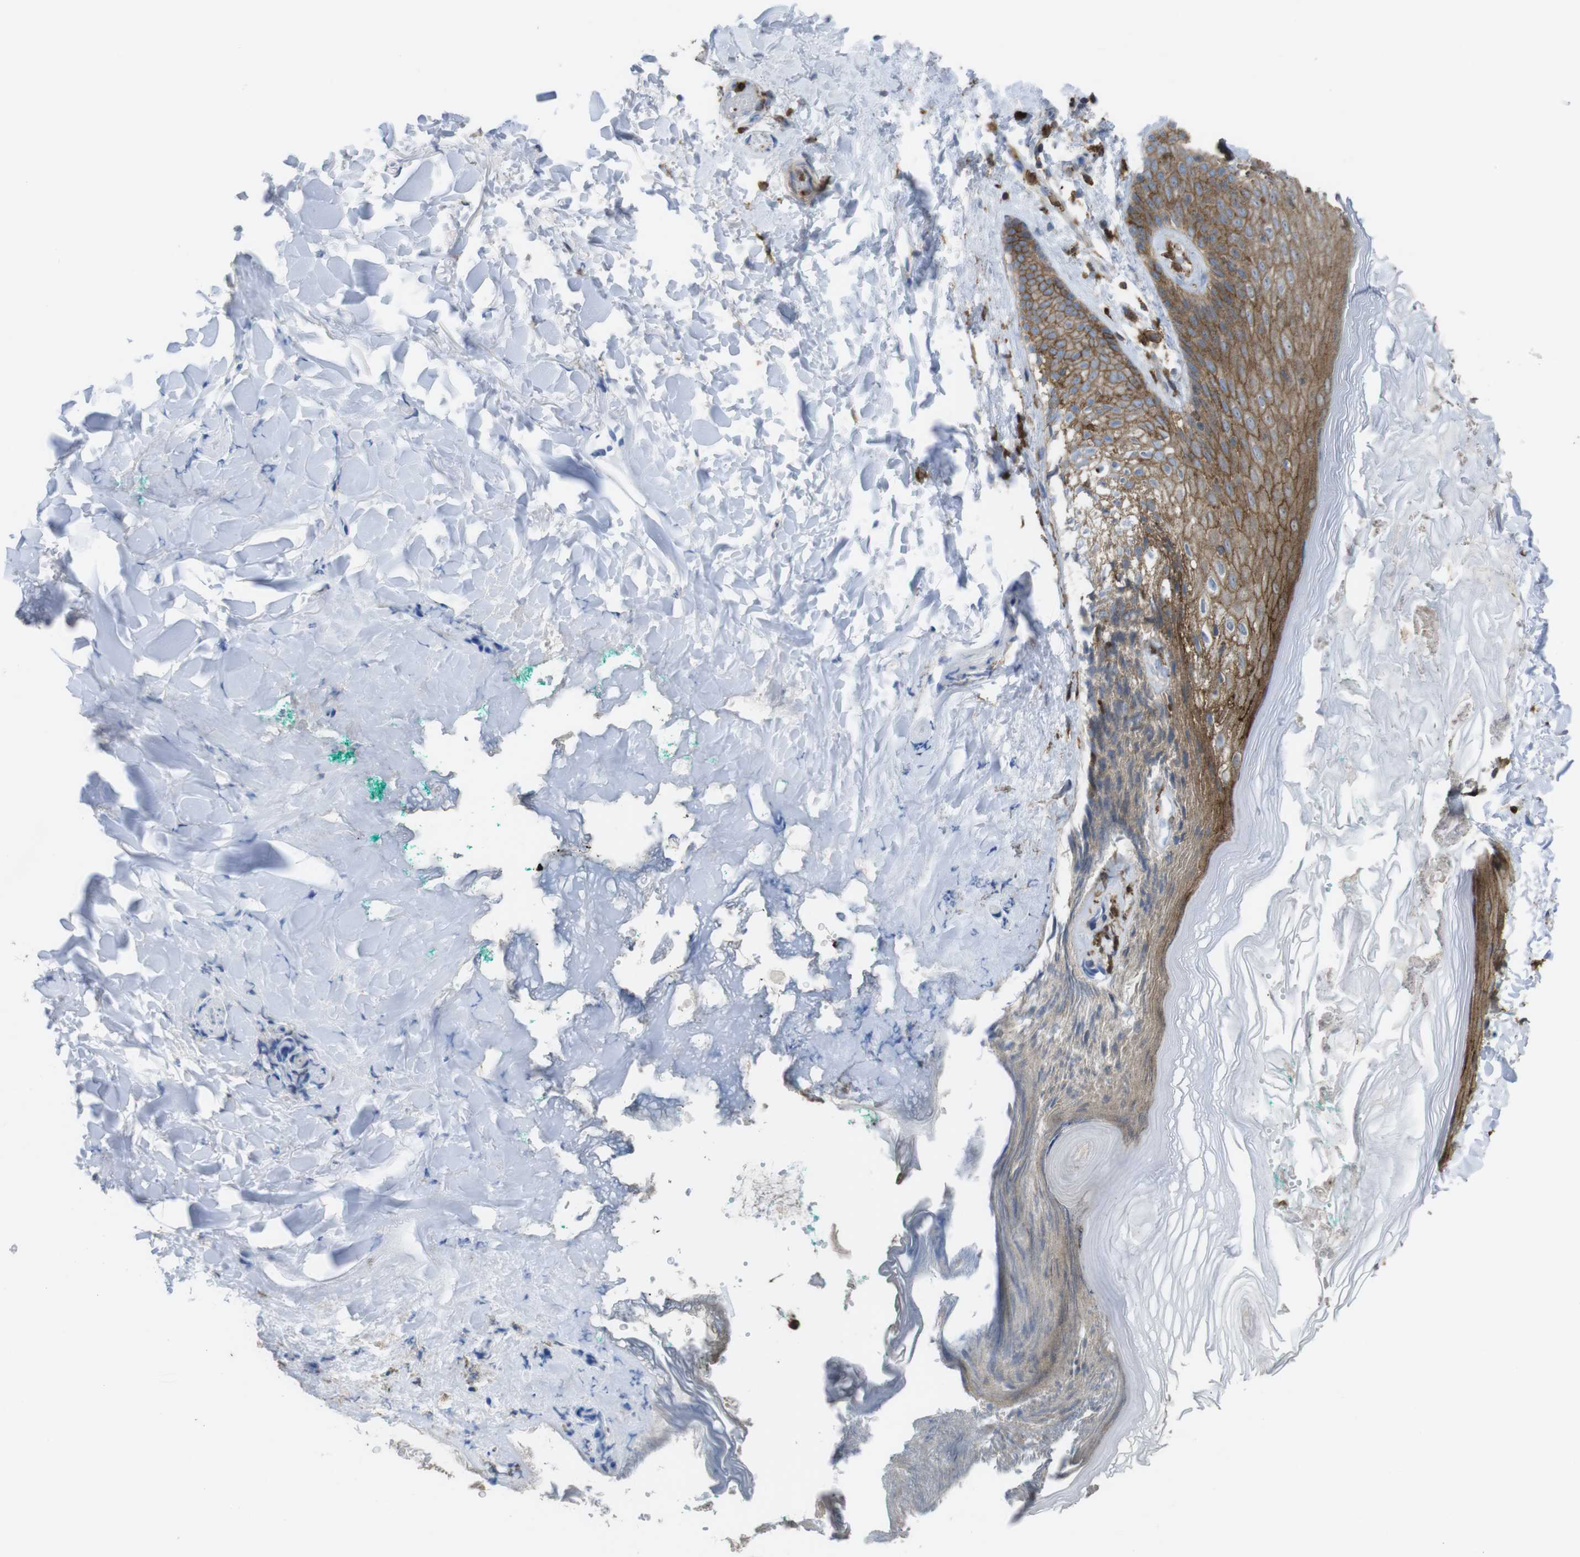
{"staining": {"intensity": "moderate", "quantity": ">75%", "location": "cytoplasmic/membranous"}, "tissue": "skin", "cell_type": "Epidermal cells", "image_type": "normal", "snomed": [{"axis": "morphology", "description": "Normal tissue, NOS"}, {"axis": "topography", "description": "Anal"}], "caption": "Immunohistochemical staining of normal human skin shows medium levels of moderate cytoplasmic/membranous positivity in approximately >75% of epidermal cells. (DAB (3,3'-diaminobenzidine) IHC with brightfield microscopy, high magnification).", "gene": "PRKCD", "patient": {"sex": "male", "age": 74}}